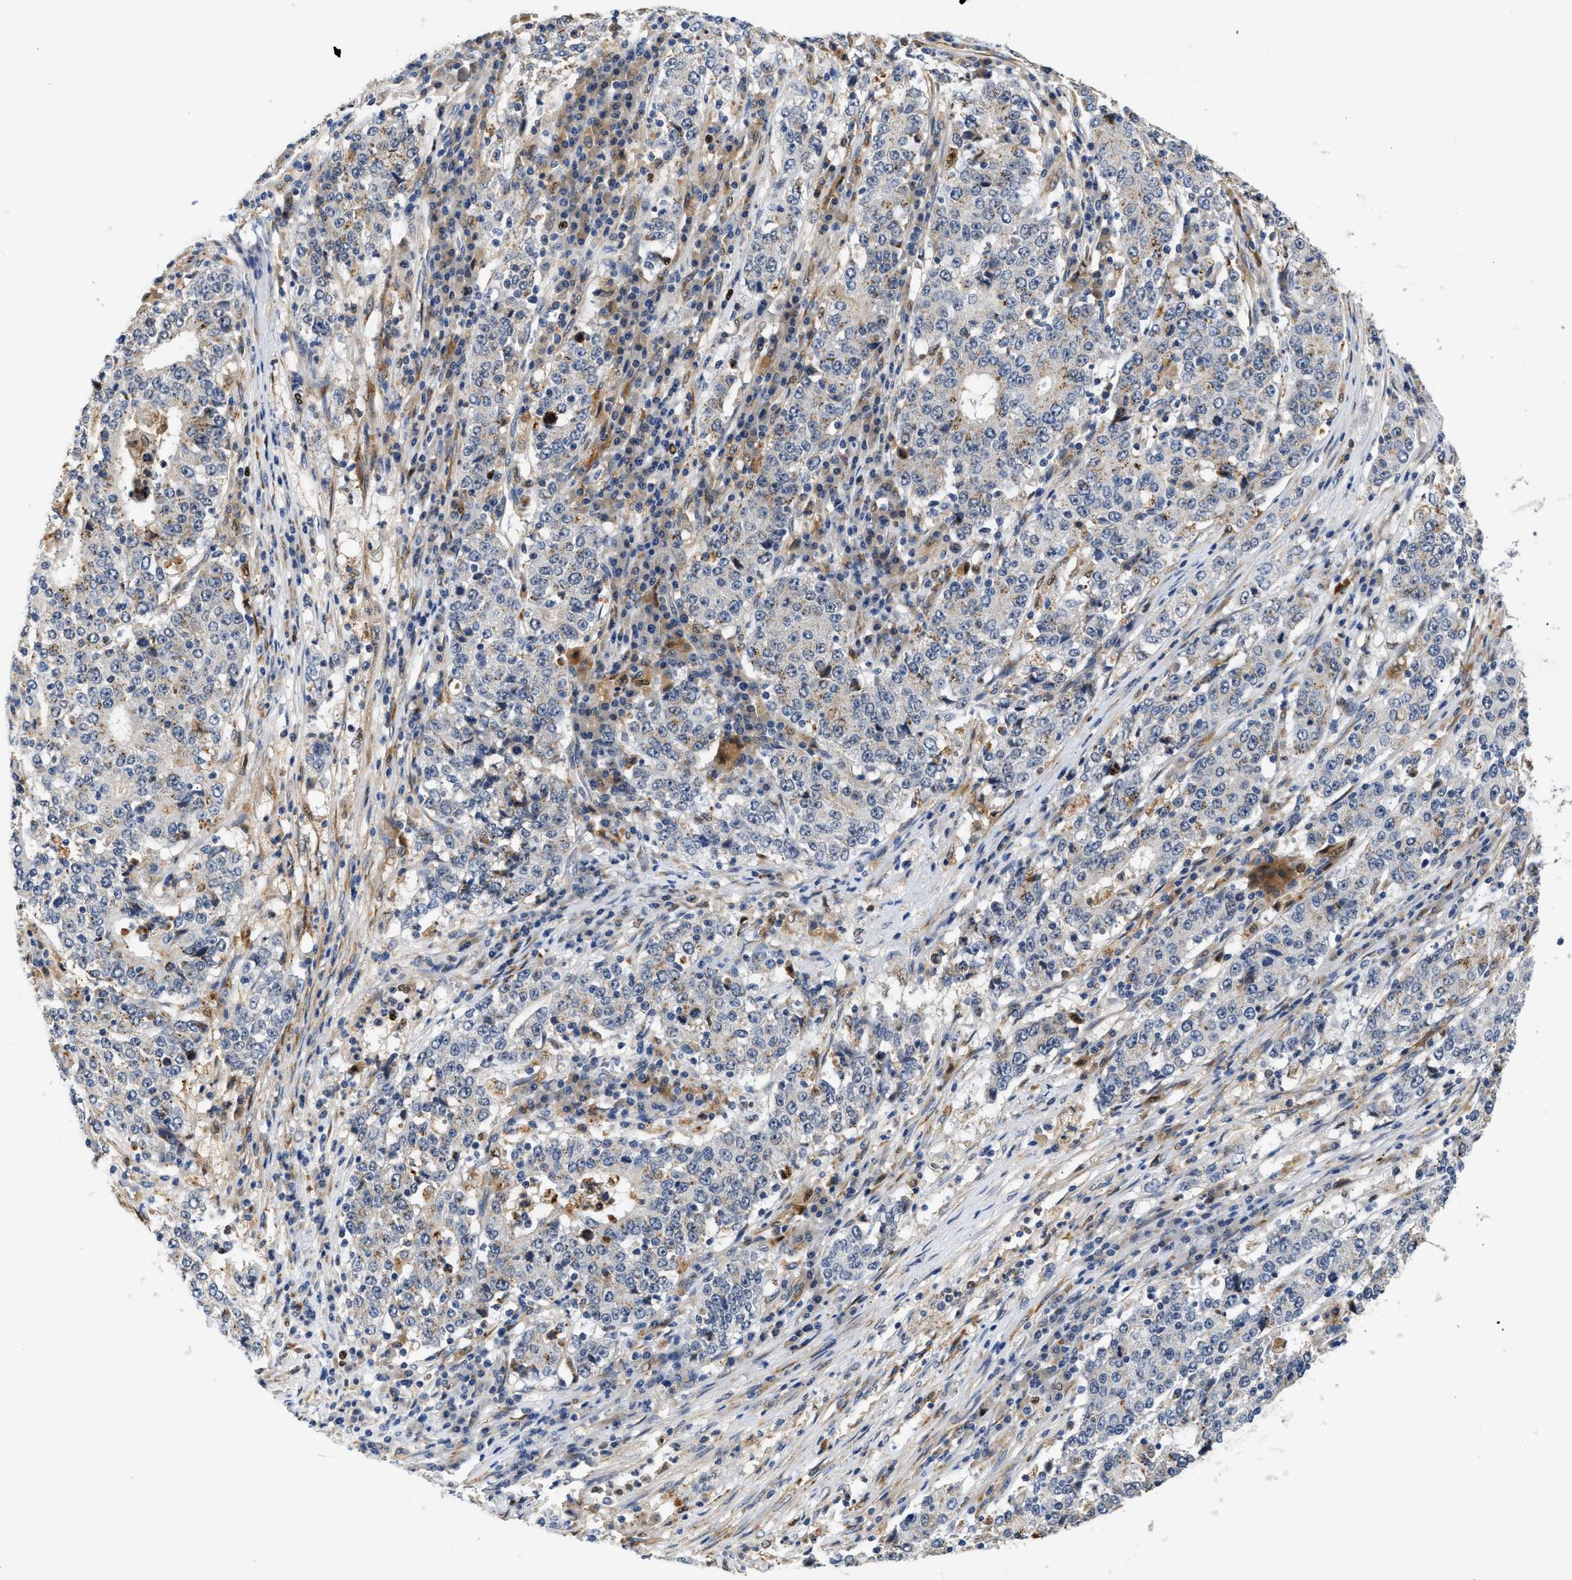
{"staining": {"intensity": "negative", "quantity": "none", "location": "none"}, "tissue": "stomach cancer", "cell_type": "Tumor cells", "image_type": "cancer", "snomed": [{"axis": "morphology", "description": "Adenocarcinoma, NOS"}, {"axis": "topography", "description": "Stomach"}], "caption": "An immunohistochemistry (IHC) image of stomach cancer is shown. There is no staining in tumor cells of stomach cancer.", "gene": "PPM1L", "patient": {"sex": "male", "age": 59}}